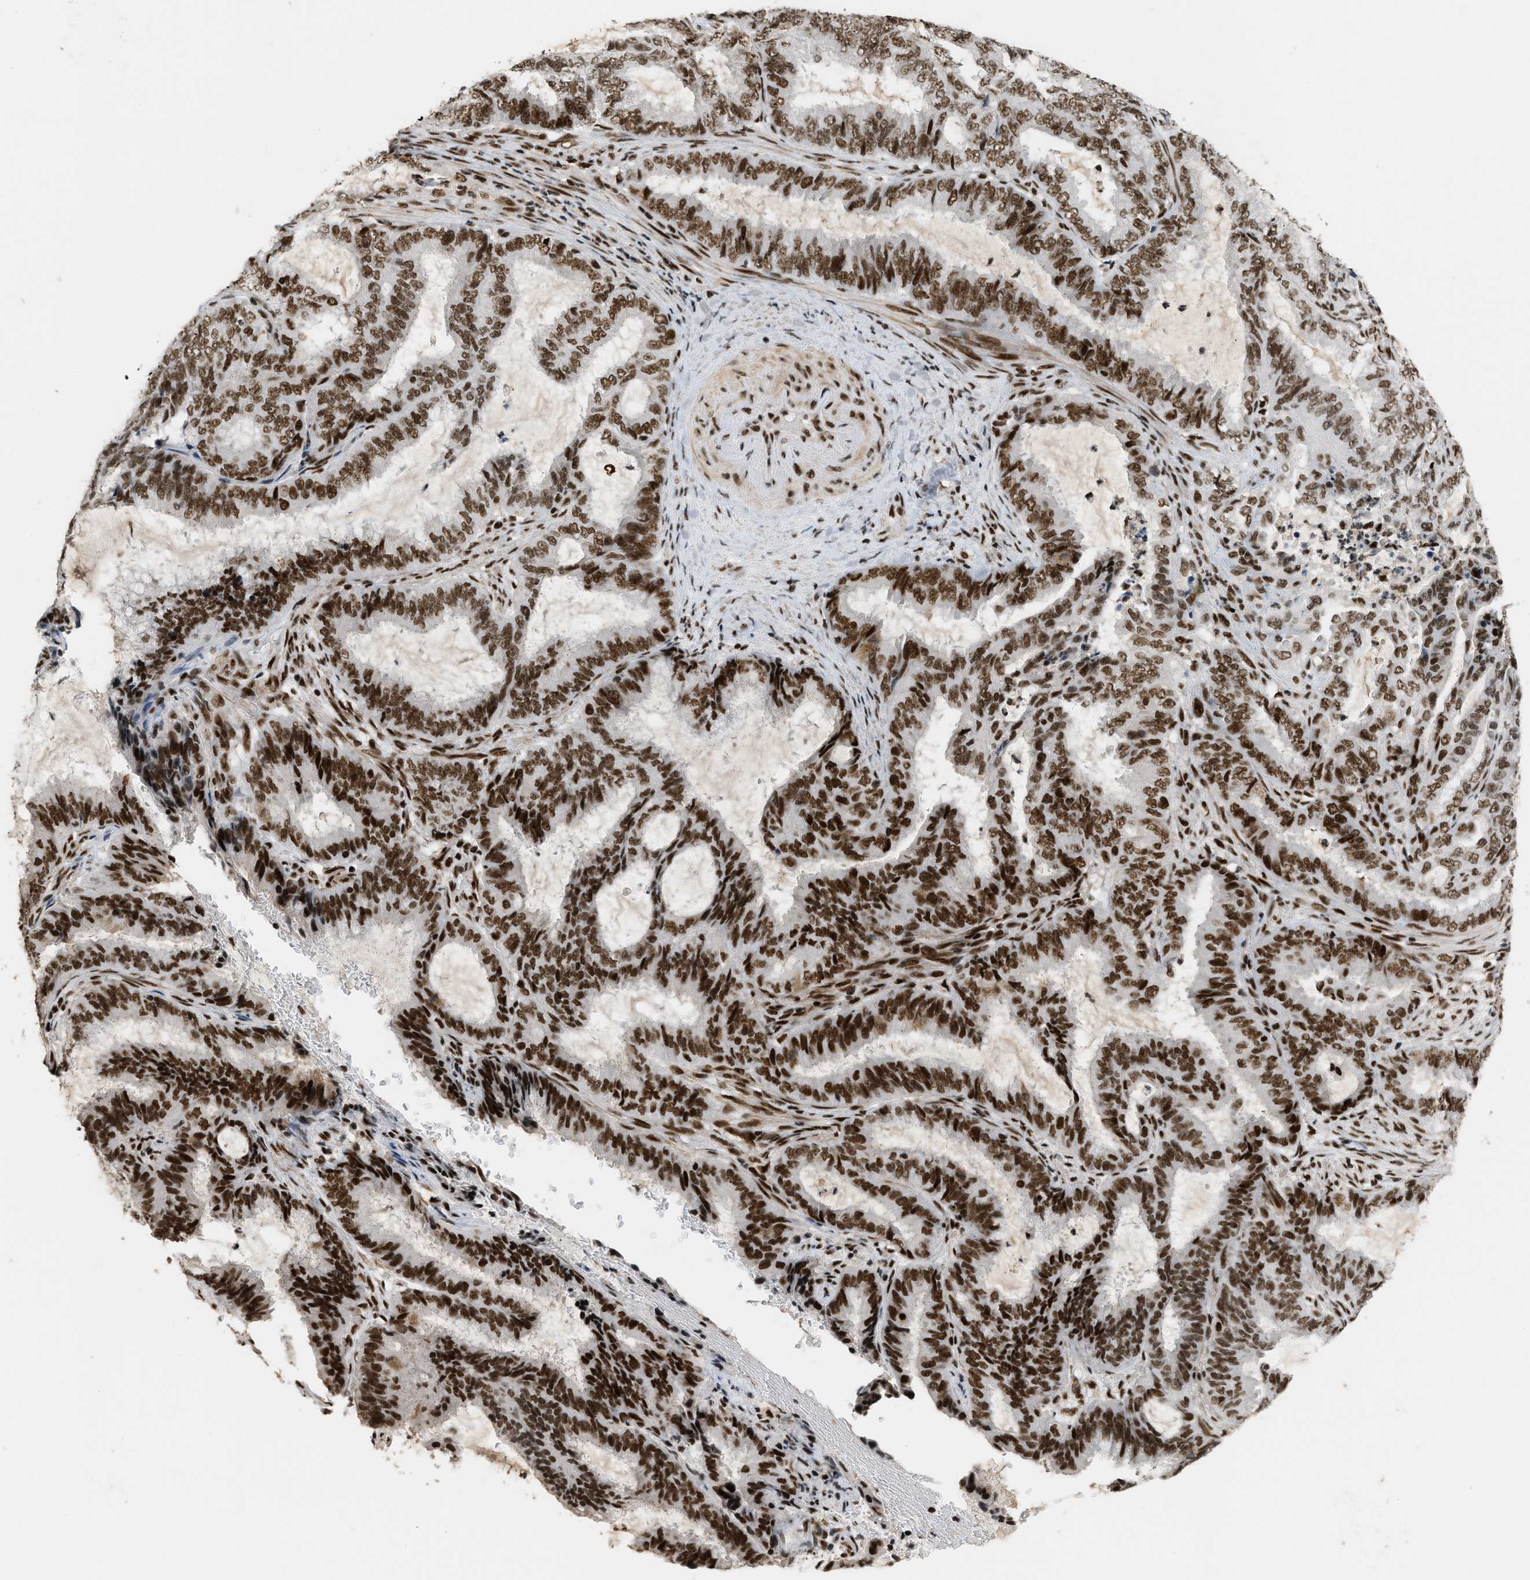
{"staining": {"intensity": "strong", "quantity": ">75%", "location": "nuclear"}, "tissue": "endometrial cancer", "cell_type": "Tumor cells", "image_type": "cancer", "snomed": [{"axis": "morphology", "description": "Adenocarcinoma, NOS"}, {"axis": "topography", "description": "Endometrium"}], "caption": "Approximately >75% of tumor cells in human adenocarcinoma (endometrial) demonstrate strong nuclear protein positivity as visualized by brown immunohistochemical staining.", "gene": "SMARCB1", "patient": {"sex": "female", "age": 51}}